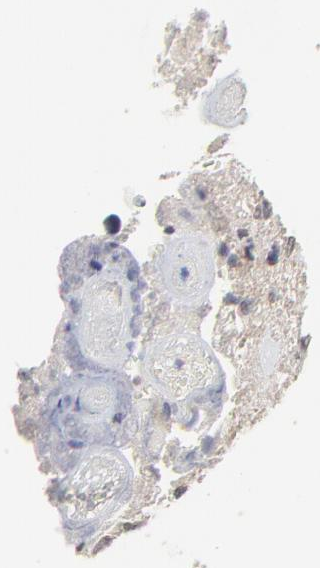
{"staining": {"intensity": "weak", "quantity": "<25%", "location": "nuclear"}, "tissue": "glioma", "cell_type": "Tumor cells", "image_type": "cancer", "snomed": [{"axis": "morphology", "description": "Glioma, malignant, High grade"}, {"axis": "topography", "description": "Brain"}], "caption": "This micrograph is of malignant high-grade glioma stained with immunohistochemistry to label a protein in brown with the nuclei are counter-stained blue. There is no expression in tumor cells.", "gene": "FAM199X", "patient": {"sex": "male", "age": 69}}